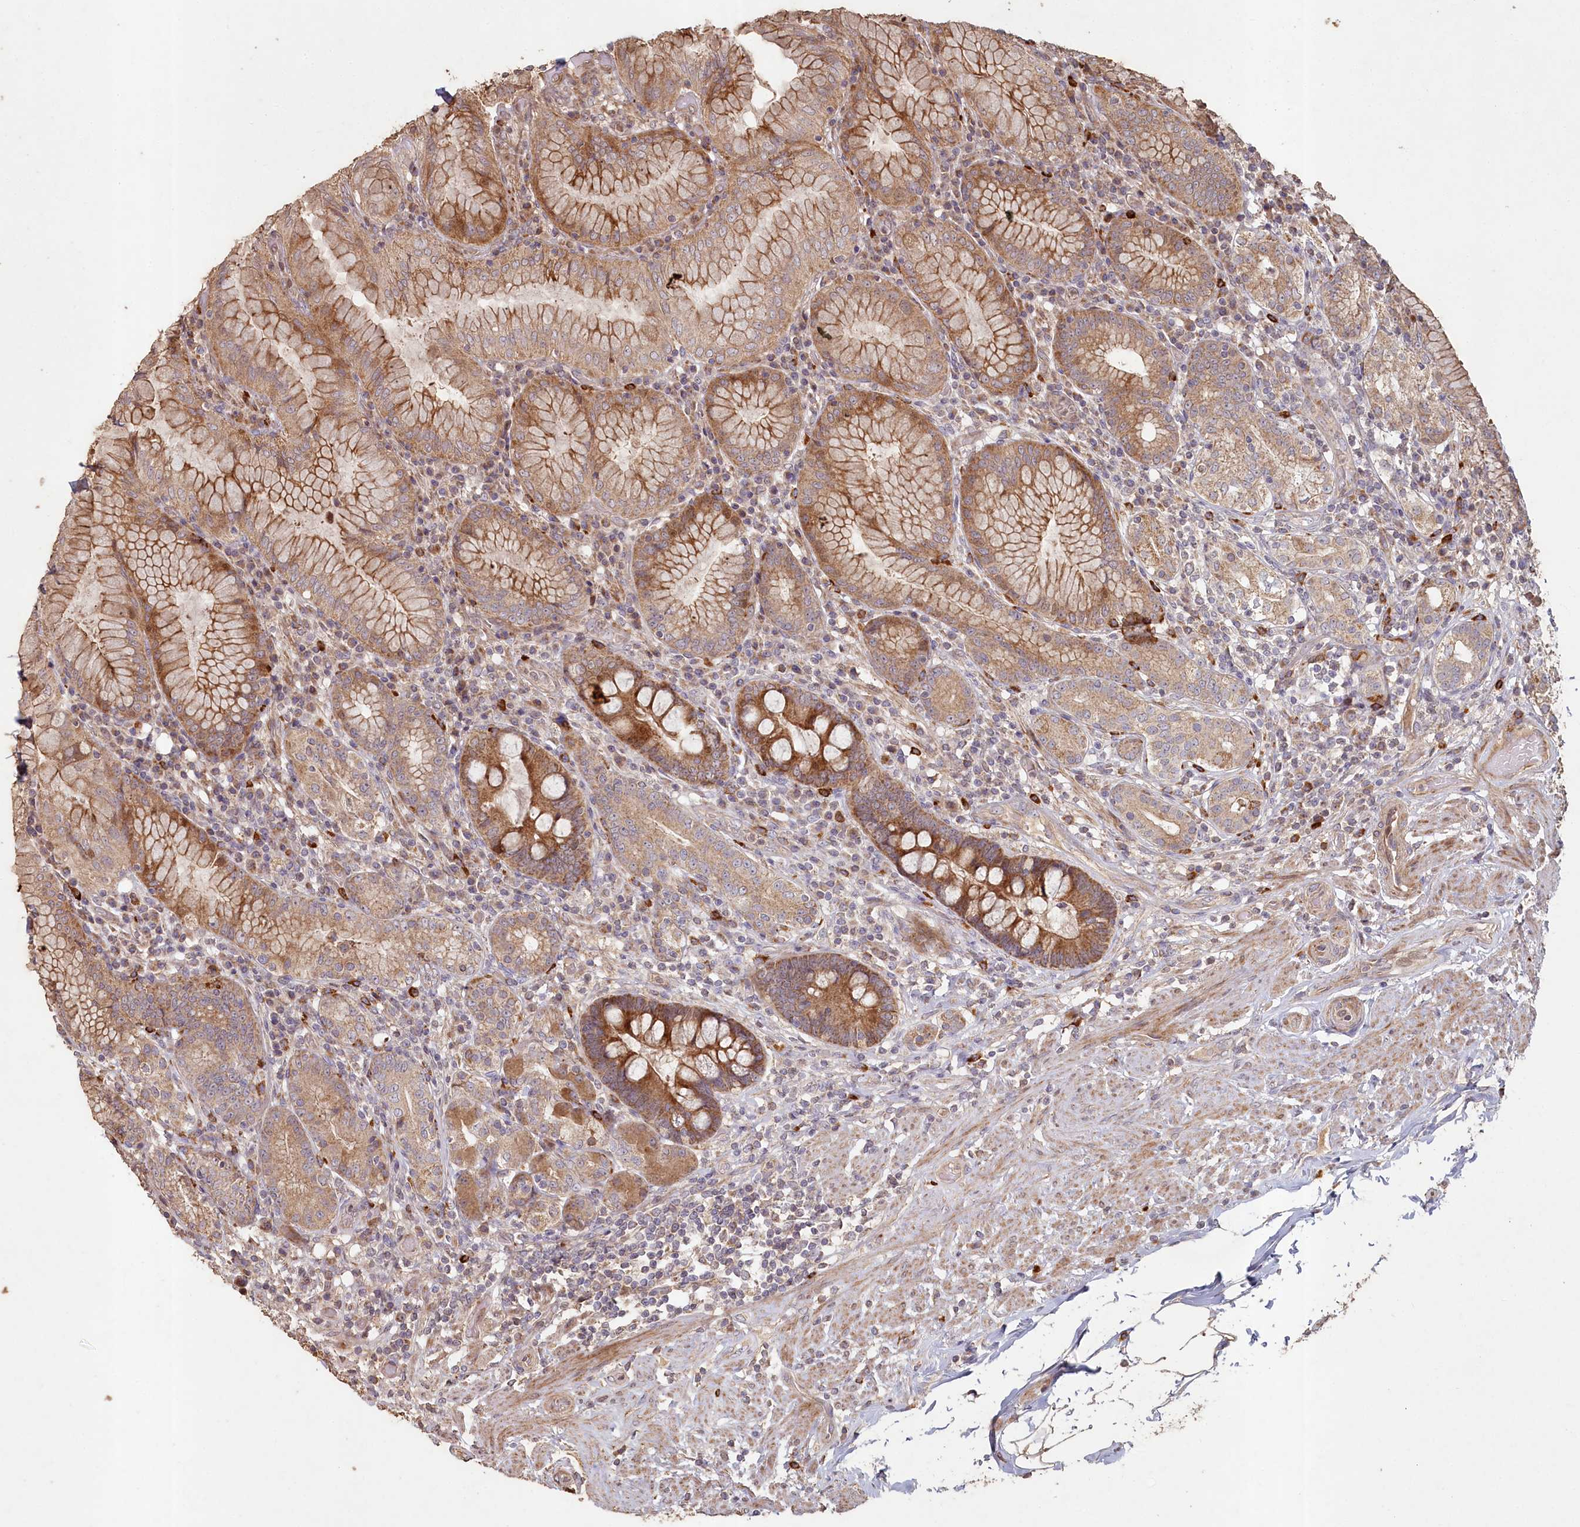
{"staining": {"intensity": "moderate", "quantity": ">75%", "location": "cytoplasmic/membranous"}, "tissue": "stomach", "cell_type": "Glandular cells", "image_type": "normal", "snomed": [{"axis": "morphology", "description": "Normal tissue, NOS"}, {"axis": "topography", "description": "Stomach, upper"}, {"axis": "topography", "description": "Stomach, lower"}], "caption": "Human stomach stained with a brown dye demonstrates moderate cytoplasmic/membranous positive expression in about >75% of glandular cells.", "gene": "HAL", "patient": {"sex": "female", "age": 76}}